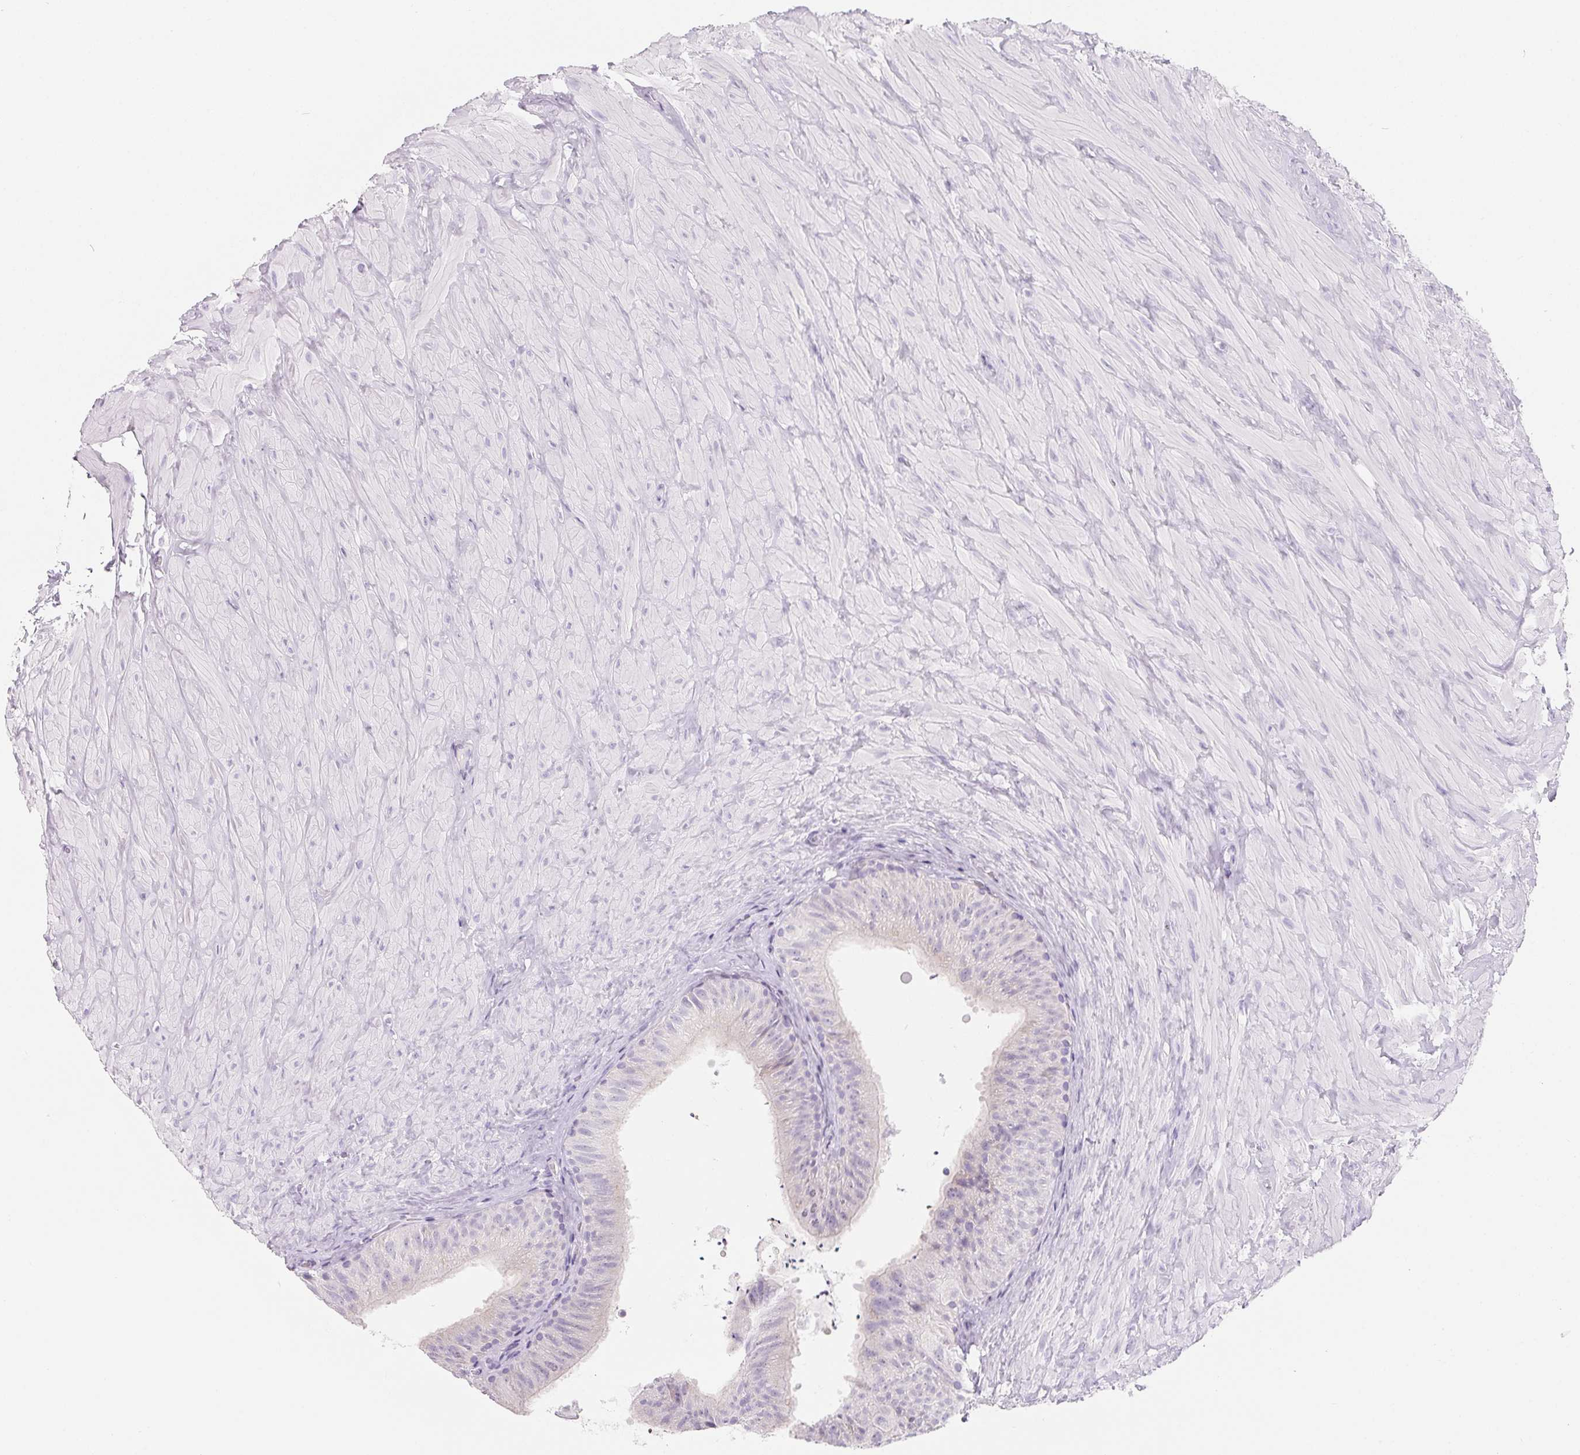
{"staining": {"intensity": "negative", "quantity": "none", "location": "none"}, "tissue": "epididymis", "cell_type": "Glandular cells", "image_type": "normal", "snomed": [{"axis": "morphology", "description": "Normal tissue, NOS"}, {"axis": "topography", "description": "Epididymis, spermatic cord, NOS"}, {"axis": "topography", "description": "Epididymis"}], "caption": "The micrograph displays no significant staining in glandular cells of epididymis.", "gene": "SPACA5B", "patient": {"sex": "male", "age": 31}}